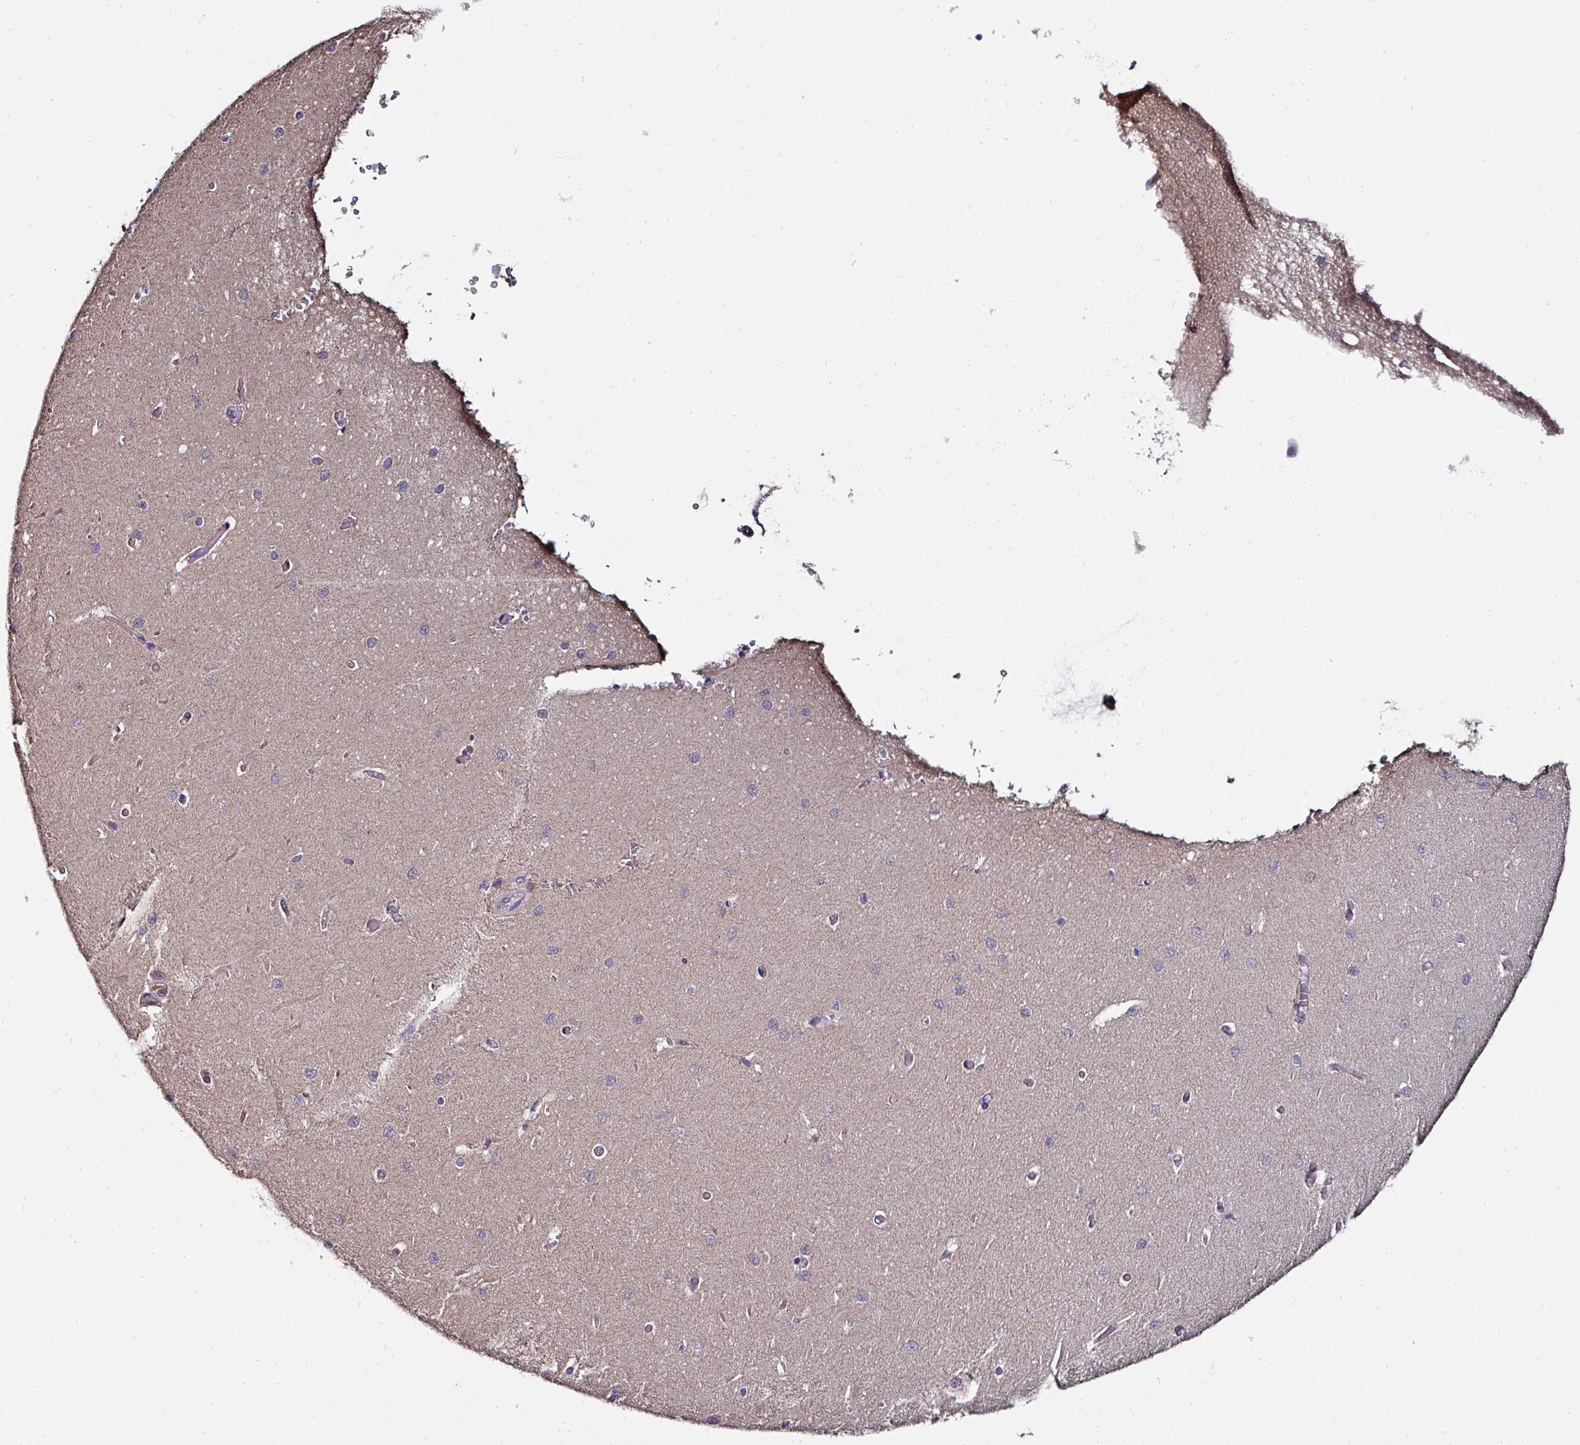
{"staining": {"intensity": "negative", "quantity": "none", "location": "none"}, "tissue": "cerebellum", "cell_type": "Cells in granular layer", "image_type": "normal", "snomed": [{"axis": "morphology", "description": "Normal tissue, NOS"}, {"axis": "topography", "description": "Cerebellum"}], "caption": "Cells in granular layer show no significant protein expression in unremarkable cerebellum.", "gene": "CTDSP2", "patient": {"sex": "male", "age": 37}}